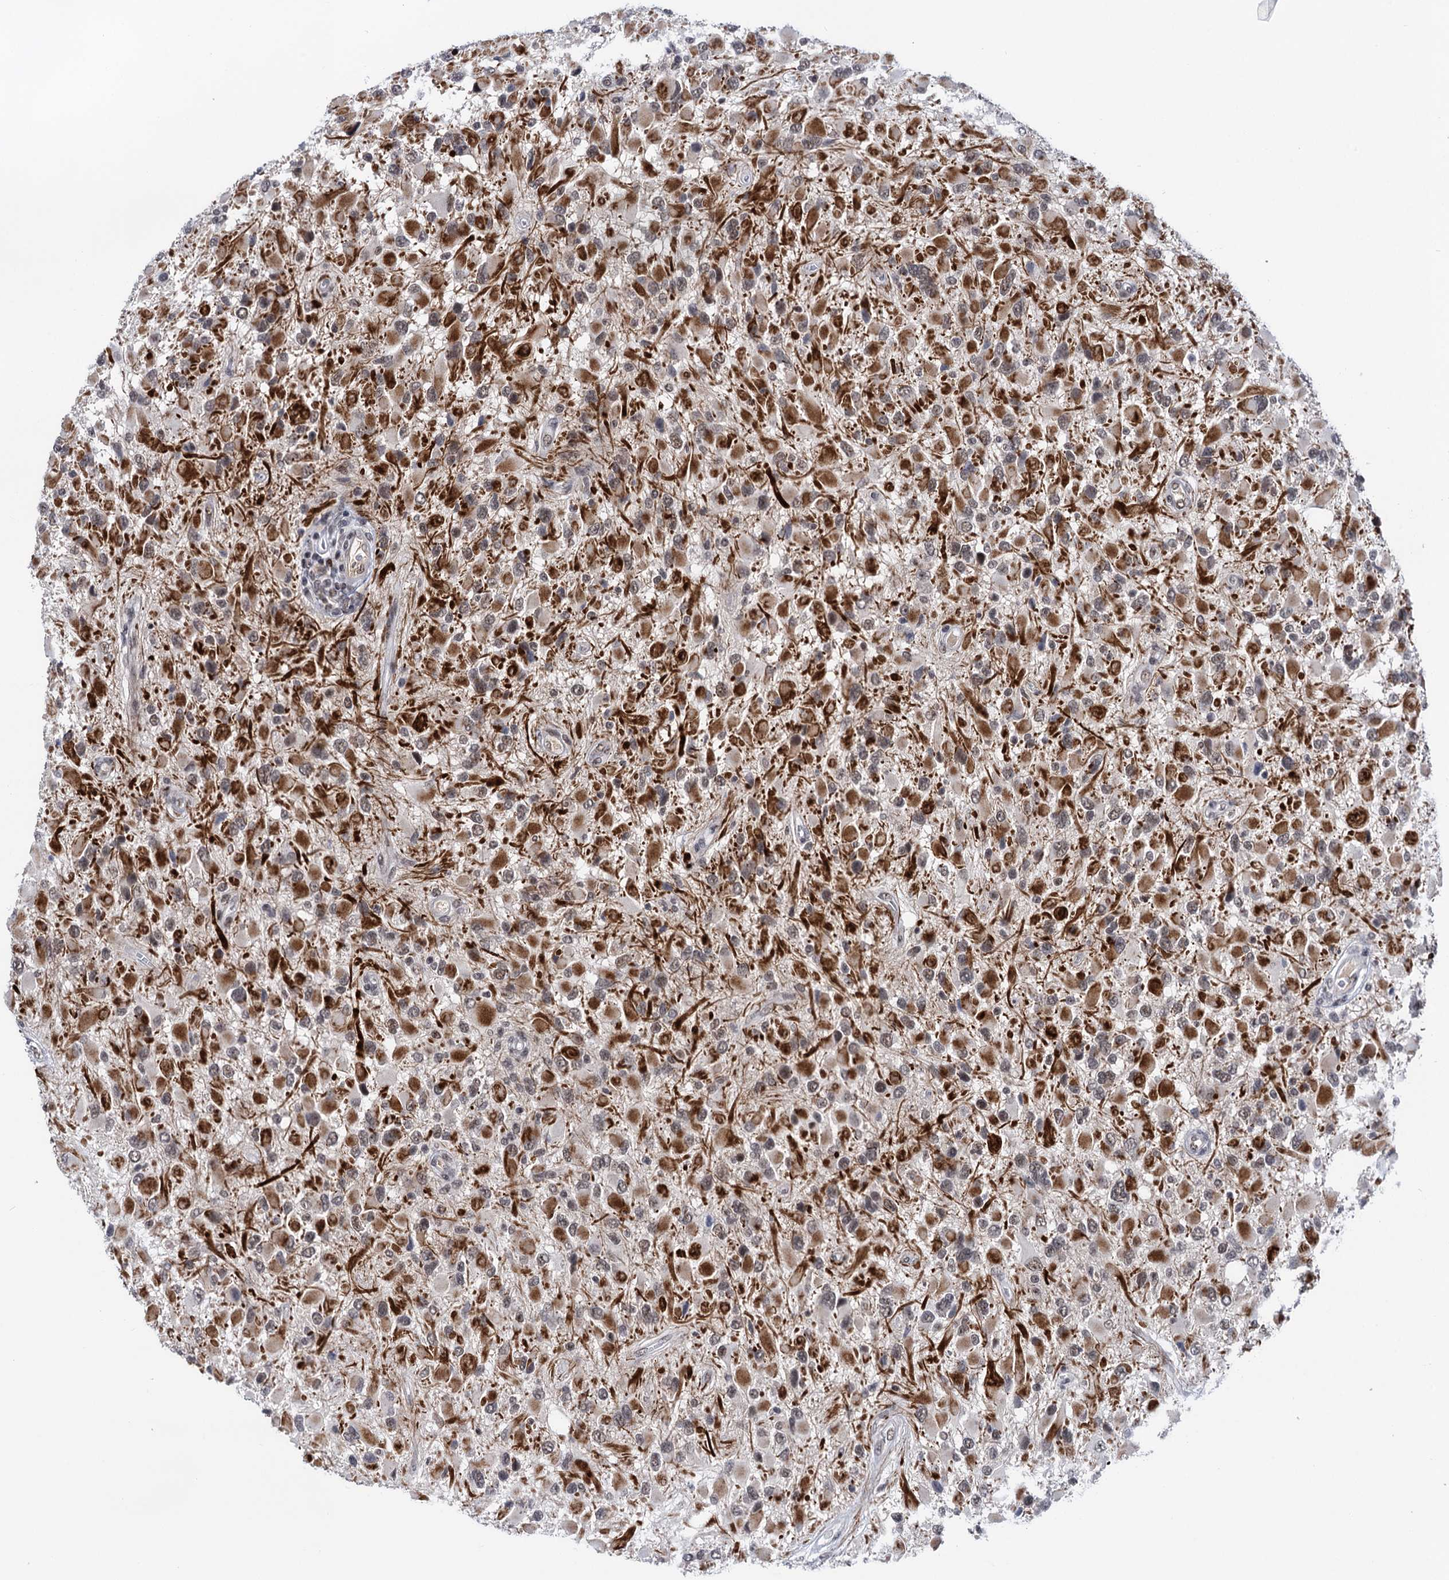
{"staining": {"intensity": "weak", "quantity": "25%-75%", "location": "nuclear"}, "tissue": "glioma", "cell_type": "Tumor cells", "image_type": "cancer", "snomed": [{"axis": "morphology", "description": "Glioma, malignant, High grade"}, {"axis": "topography", "description": "Brain"}], "caption": "IHC histopathology image of neoplastic tissue: human glioma stained using immunohistochemistry demonstrates low levels of weak protein expression localized specifically in the nuclear of tumor cells, appearing as a nuclear brown color.", "gene": "ZCCHC10", "patient": {"sex": "male", "age": 53}}